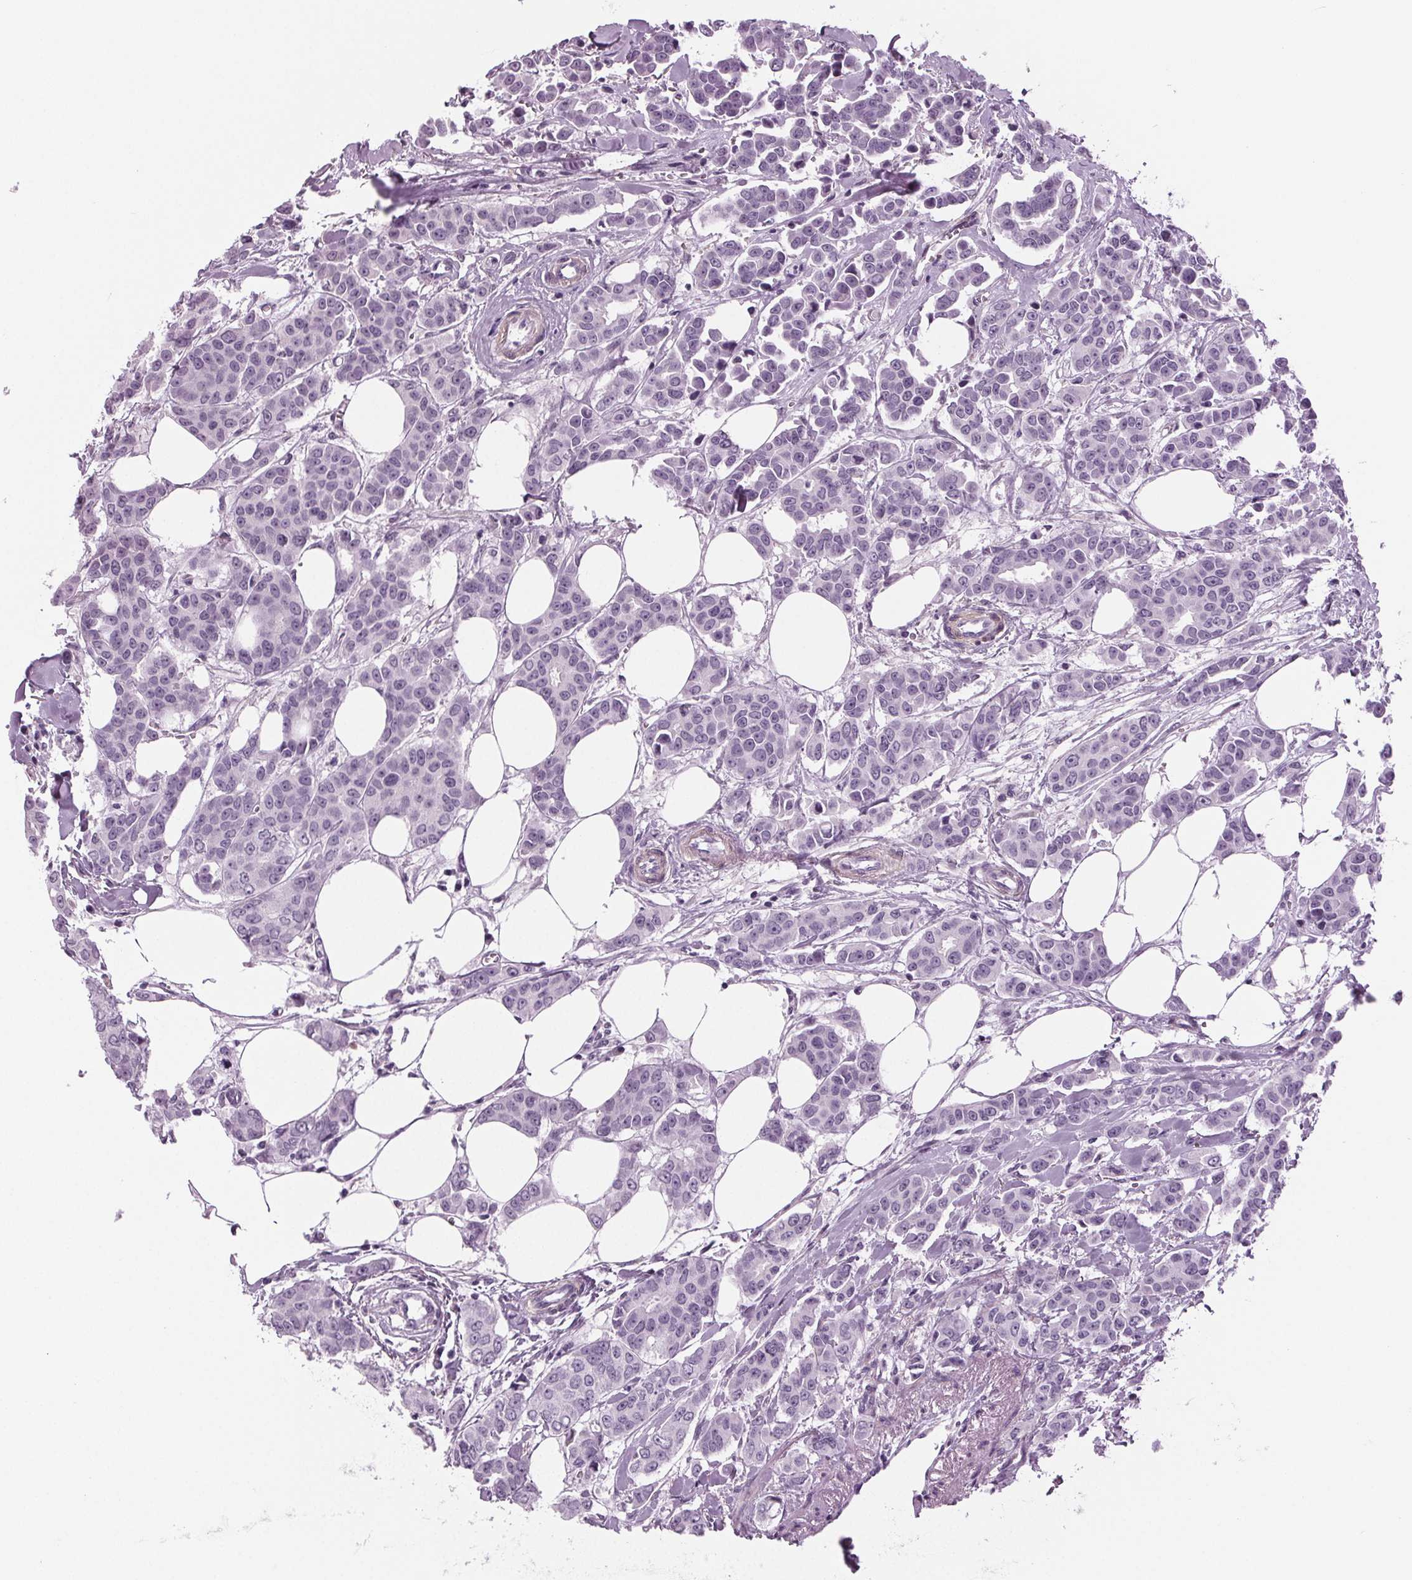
{"staining": {"intensity": "negative", "quantity": "none", "location": "none"}, "tissue": "breast cancer", "cell_type": "Tumor cells", "image_type": "cancer", "snomed": [{"axis": "morphology", "description": "Duct carcinoma"}, {"axis": "topography", "description": "Breast"}], "caption": "An immunohistochemistry (IHC) micrograph of breast cancer is shown. There is no staining in tumor cells of breast cancer.", "gene": "BHLHE22", "patient": {"sex": "female", "age": 94}}